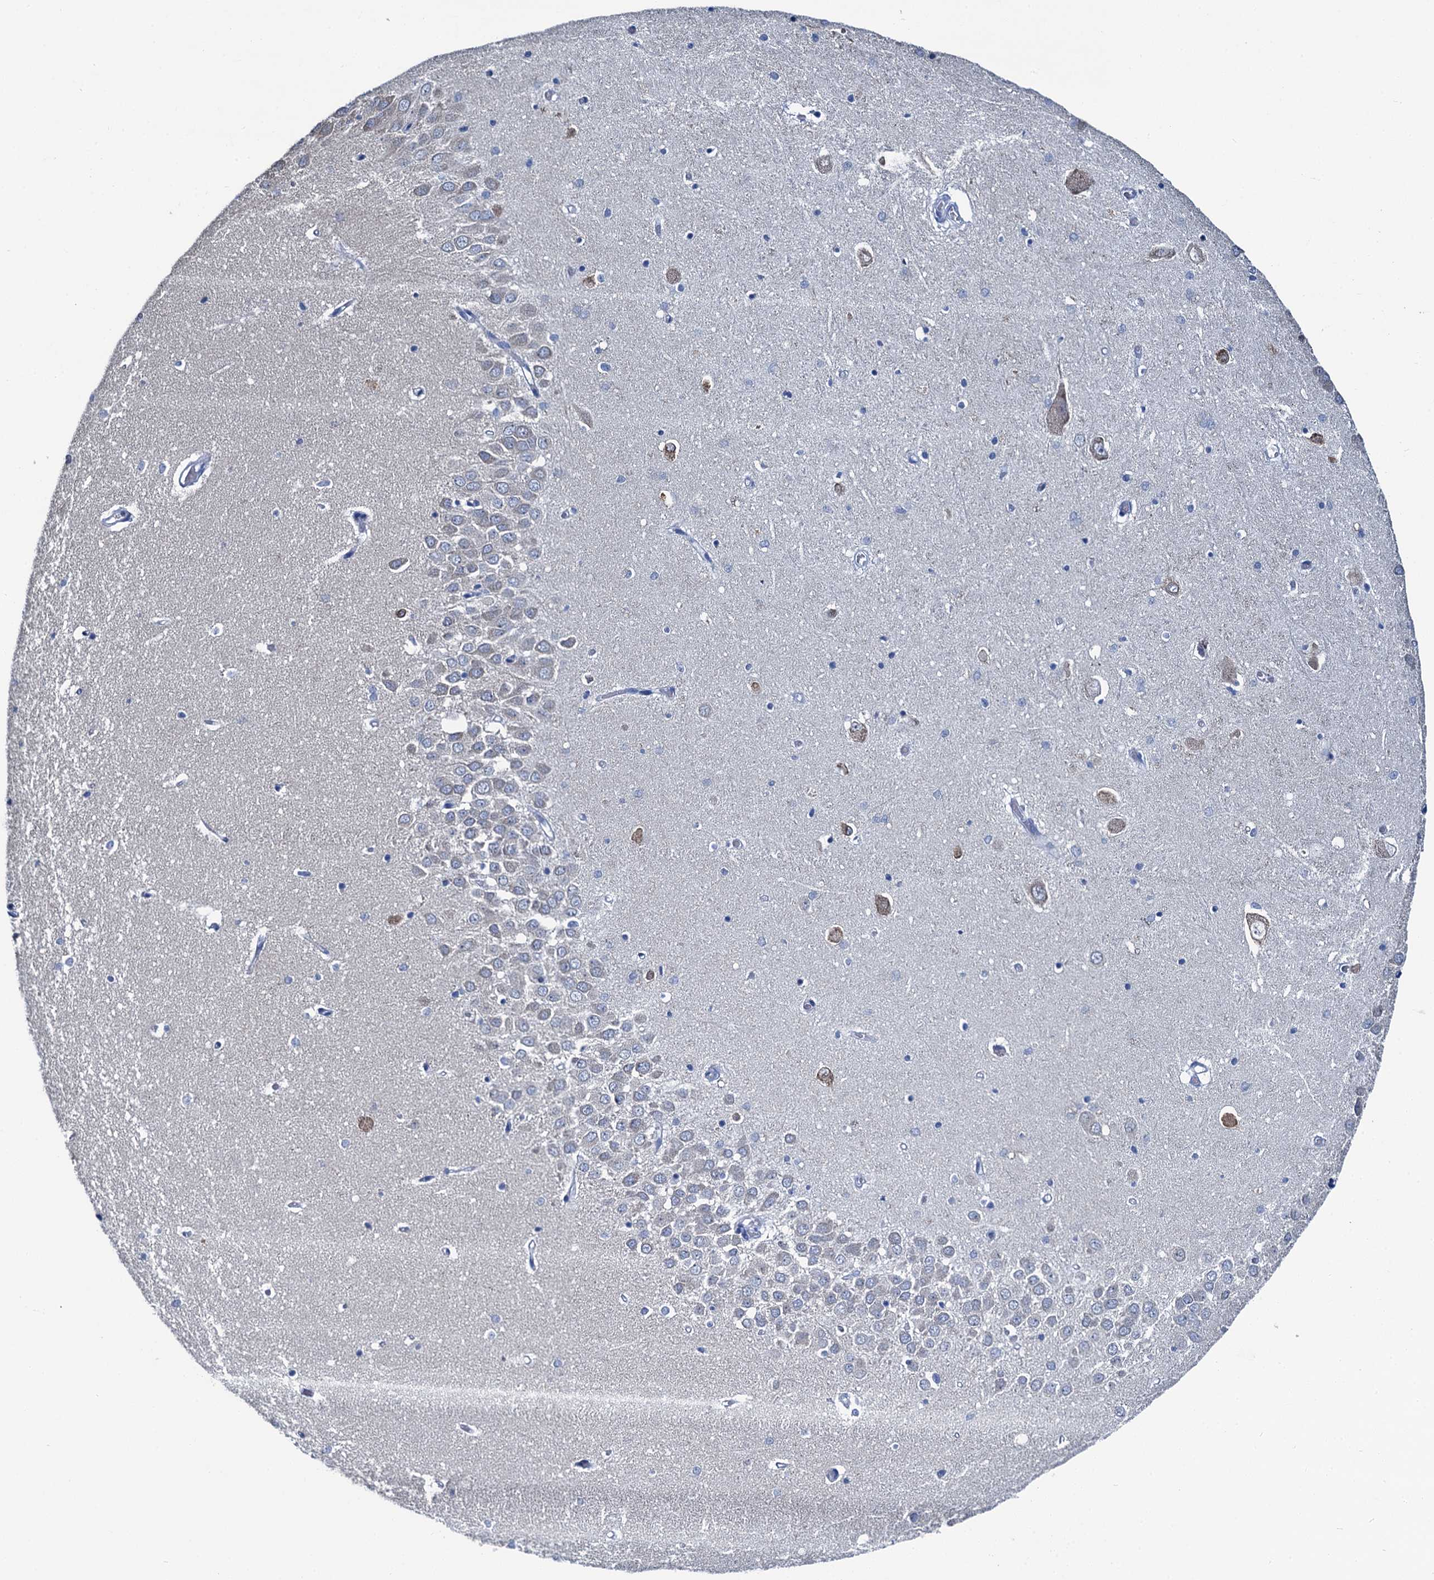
{"staining": {"intensity": "negative", "quantity": "none", "location": "none"}, "tissue": "hippocampus", "cell_type": "Glial cells", "image_type": "normal", "snomed": [{"axis": "morphology", "description": "Normal tissue, NOS"}, {"axis": "topography", "description": "Hippocampus"}], "caption": "High magnification brightfield microscopy of benign hippocampus stained with DAB (brown) and counterstained with hematoxylin (blue): glial cells show no significant expression. (Immunohistochemistry, brightfield microscopy, high magnification).", "gene": "MIOX", "patient": {"sex": "male", "age": 70}}